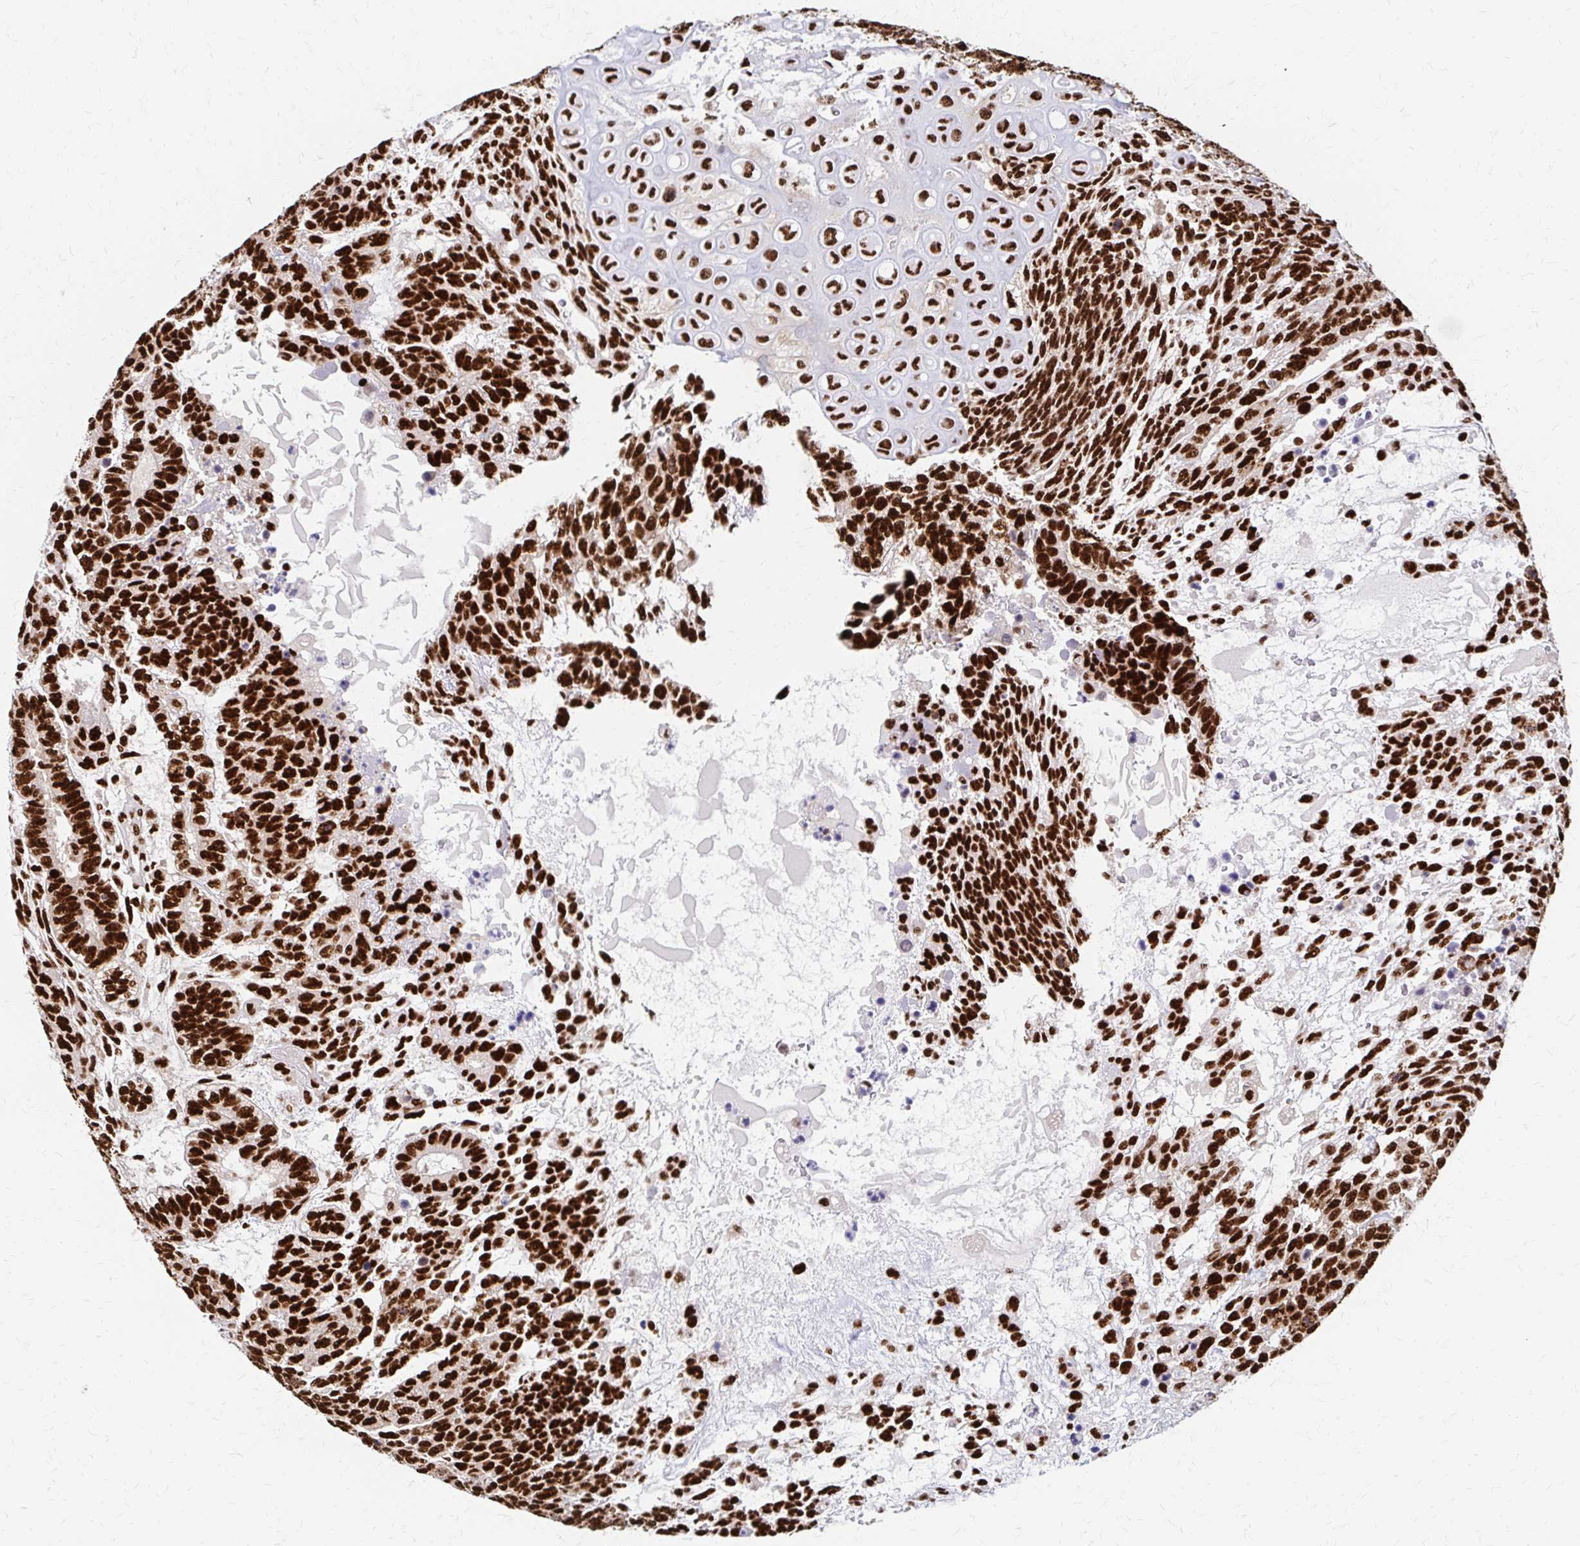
{"staining": {"intensity": "strong", "quantity": ">75%", "location": "nuclear"}, "tissue": "testis cancer", "cell_type": "Tumor cells", "image_type": "cancer", "snomed": [{"axis": "morphology", "description": "Carcinoma, Embryonal, NOS"}, {"axis": "topography", "description": "Testis"}], "caption": "Immunohistochemistry of testis embryonal carcinoma shows high levels of strong nuclear positivity in about >75% of tumor cells.", "gene": "CNKSR3", "patient": {"sex": "male", "age": 23}}